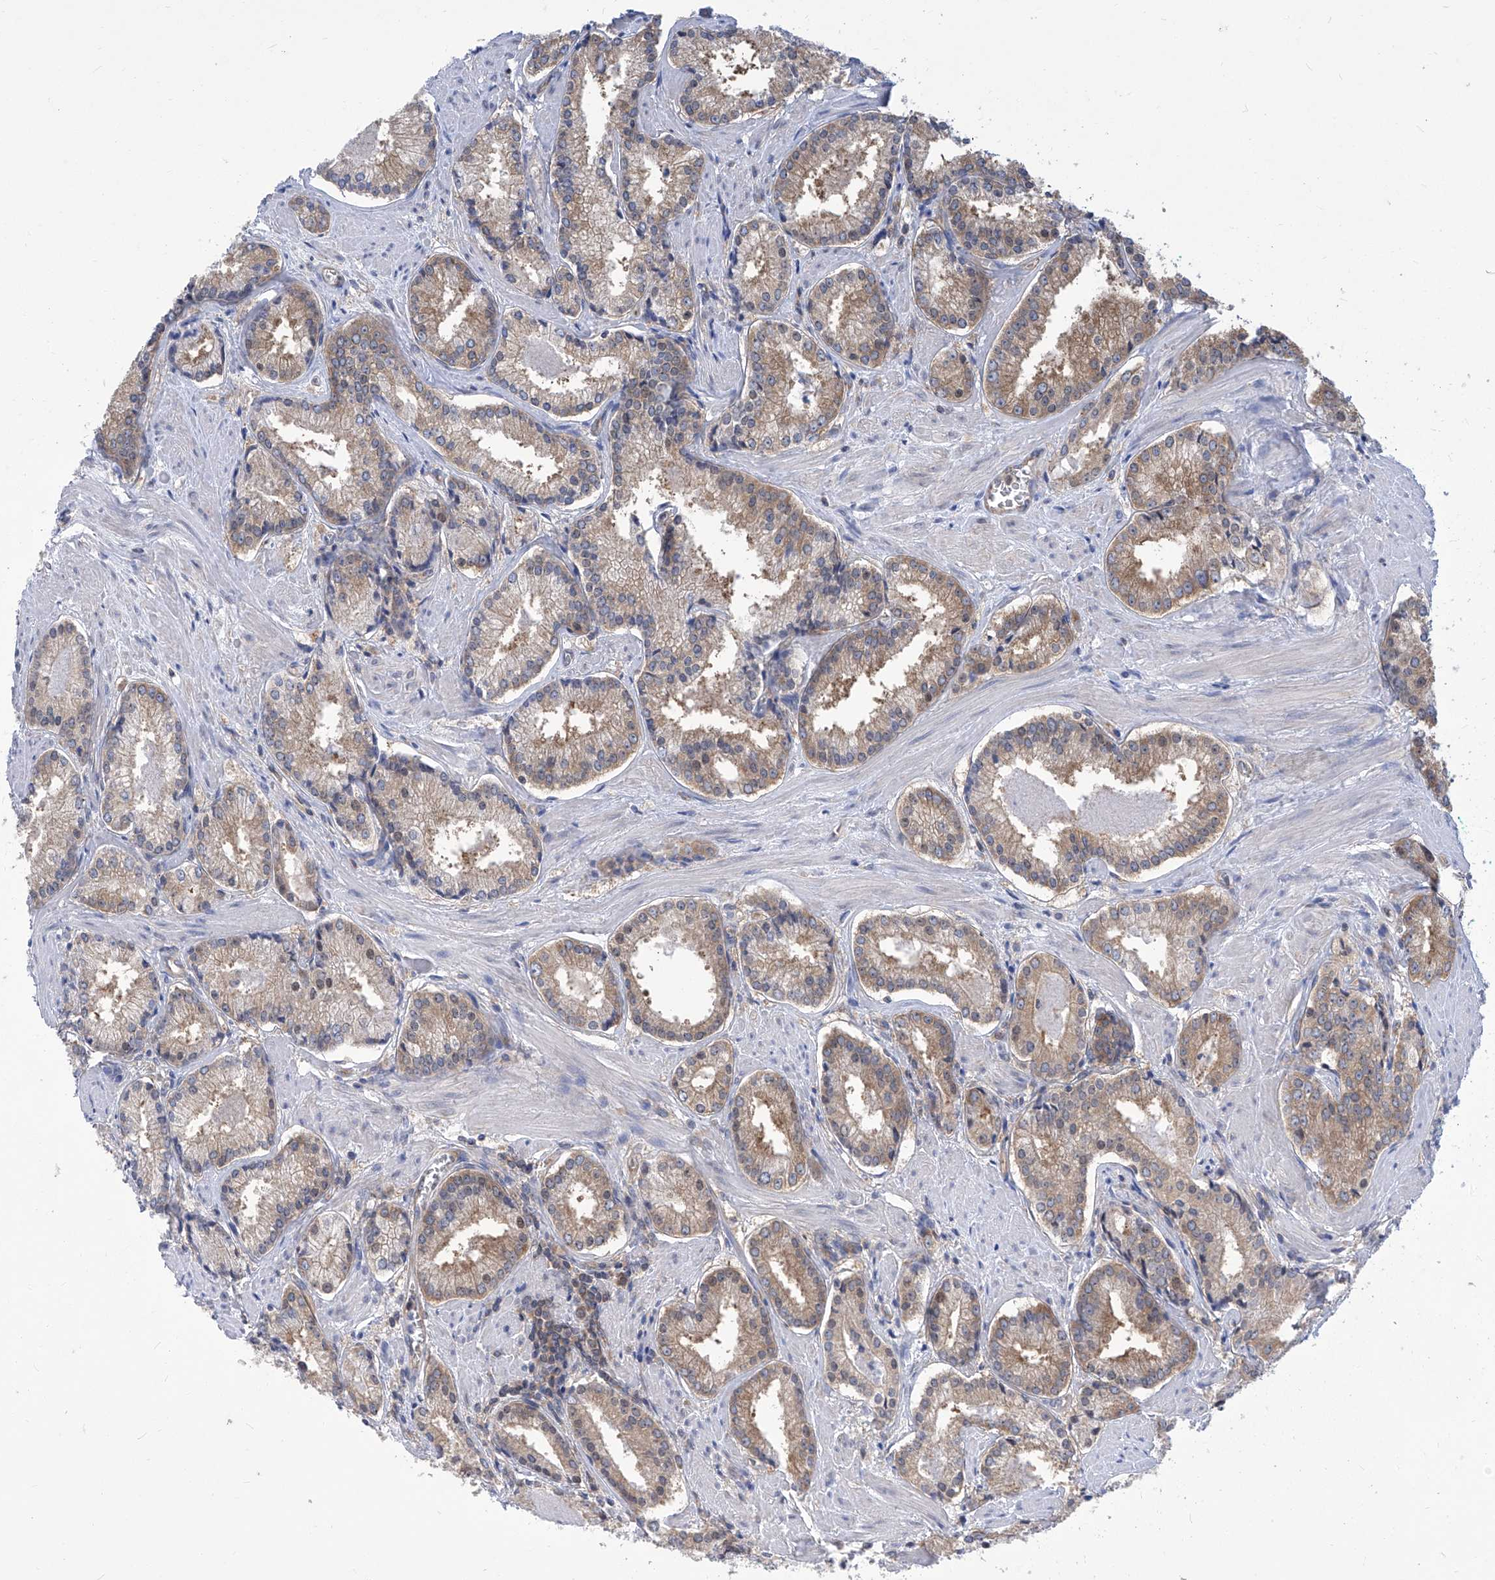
{"staining": {"intensity": "weak", "quantity": "25%-75%", "location": "cytoplasmic/membranous"}, "tissue": "prostate cancer", "cell_type": "Tumor cells", "image_type": "cancer", "snomed": [{"axis": "morphology", "description": "Adenocarcinoma, Low grade"}, {"axis": "topography", "description": "Prostate"}], "caption": "Prostate cancer (low-grade adenocarcinoma) stained with a protein marker reveals weak staining in tumor cells.", "gene": "EIF3M", "patient": {"sex": "male", "age": 54}}